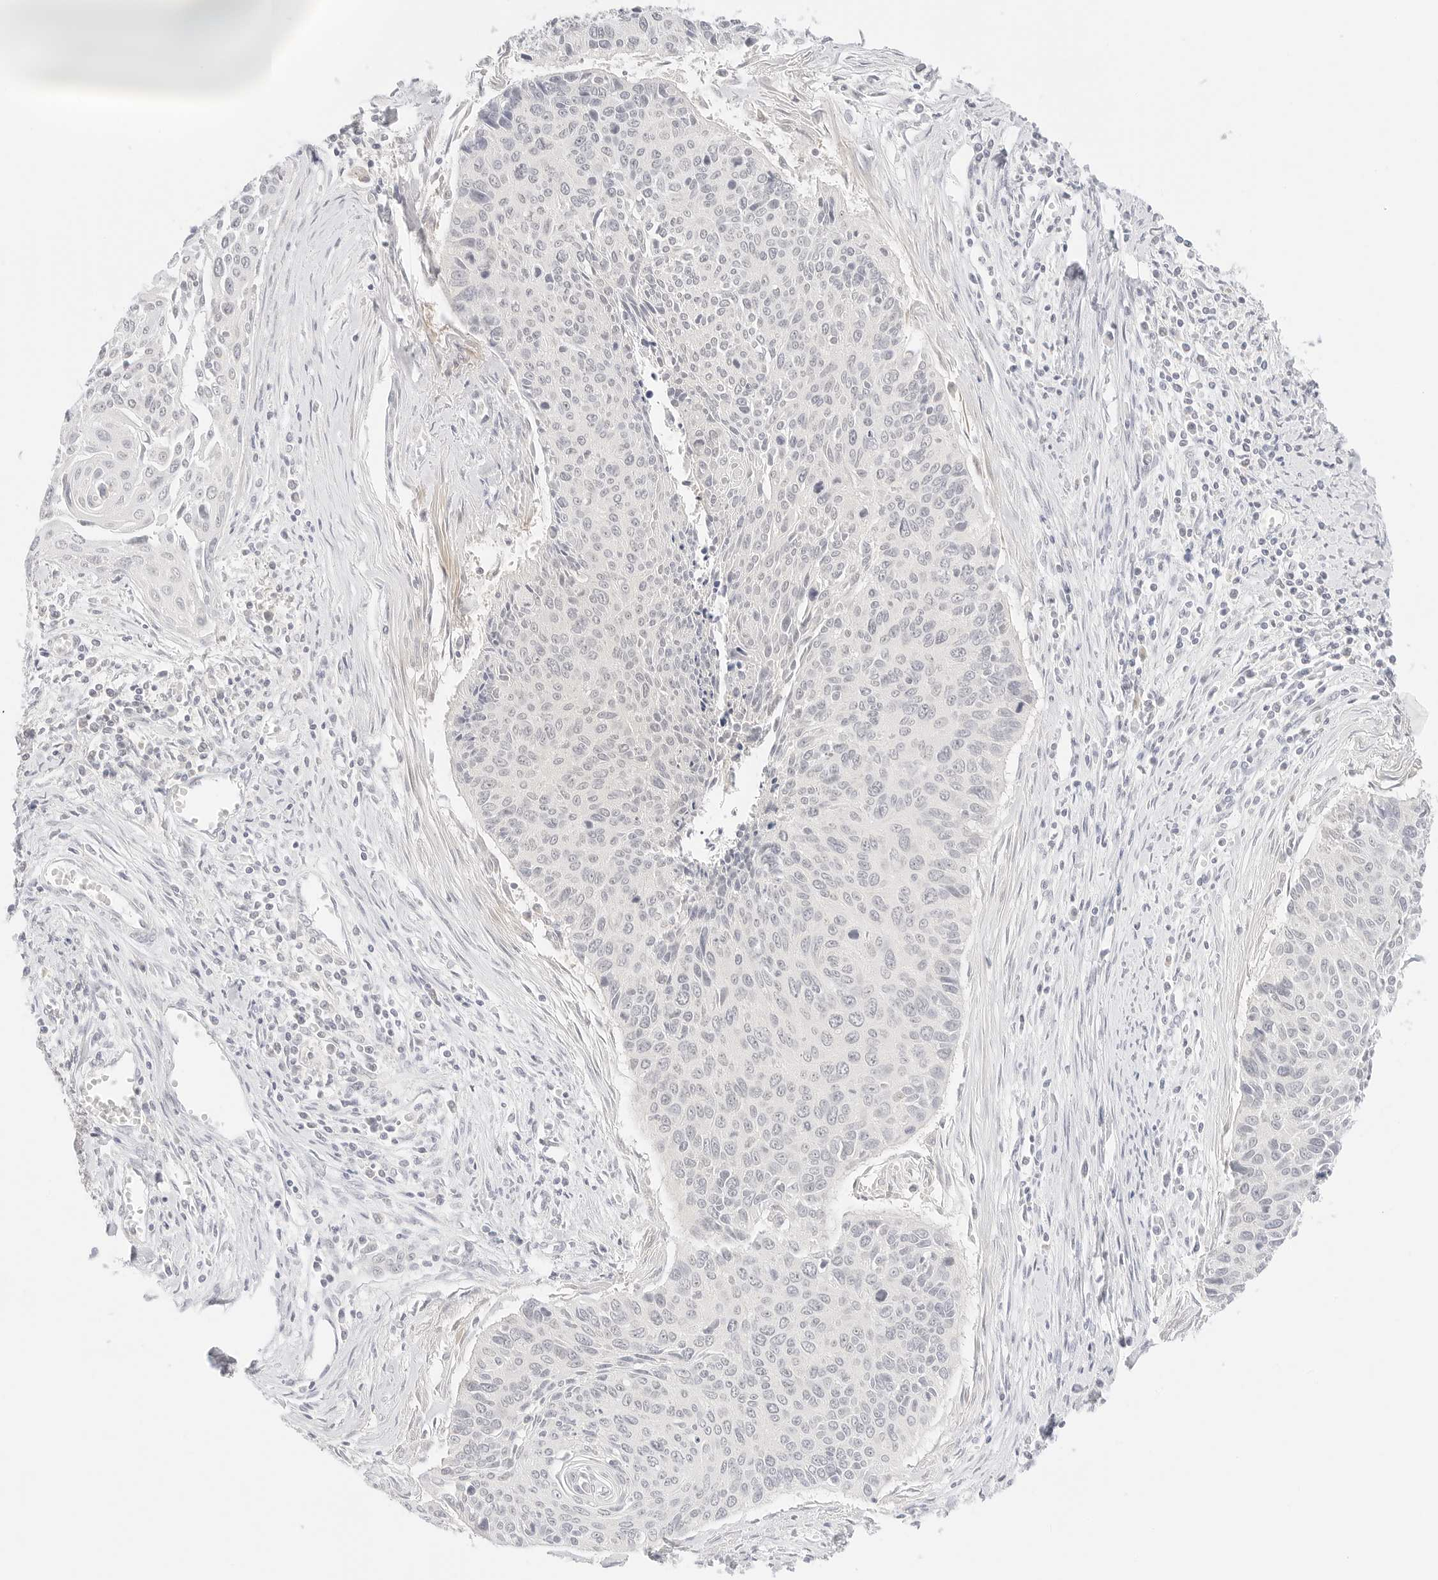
{"staining": {"intensity": "negative", "quantity": "none", "location": "none"}, "tissue": "cervical cancer", "cell_type": "Tumor cells", "image_type": "cancer", "snomed": [{"axis": "morphology", "description": "Squamous cell carcinoma, NOS"}, {"axis": "topography", "description": "Cervix"}], "caption": "Cervical squamous cell carcinoma stained for a protein using IHC reveals no expression tumor cells.", "gene": "GNAS", "patient": {"sex": "female", "age": 55}}